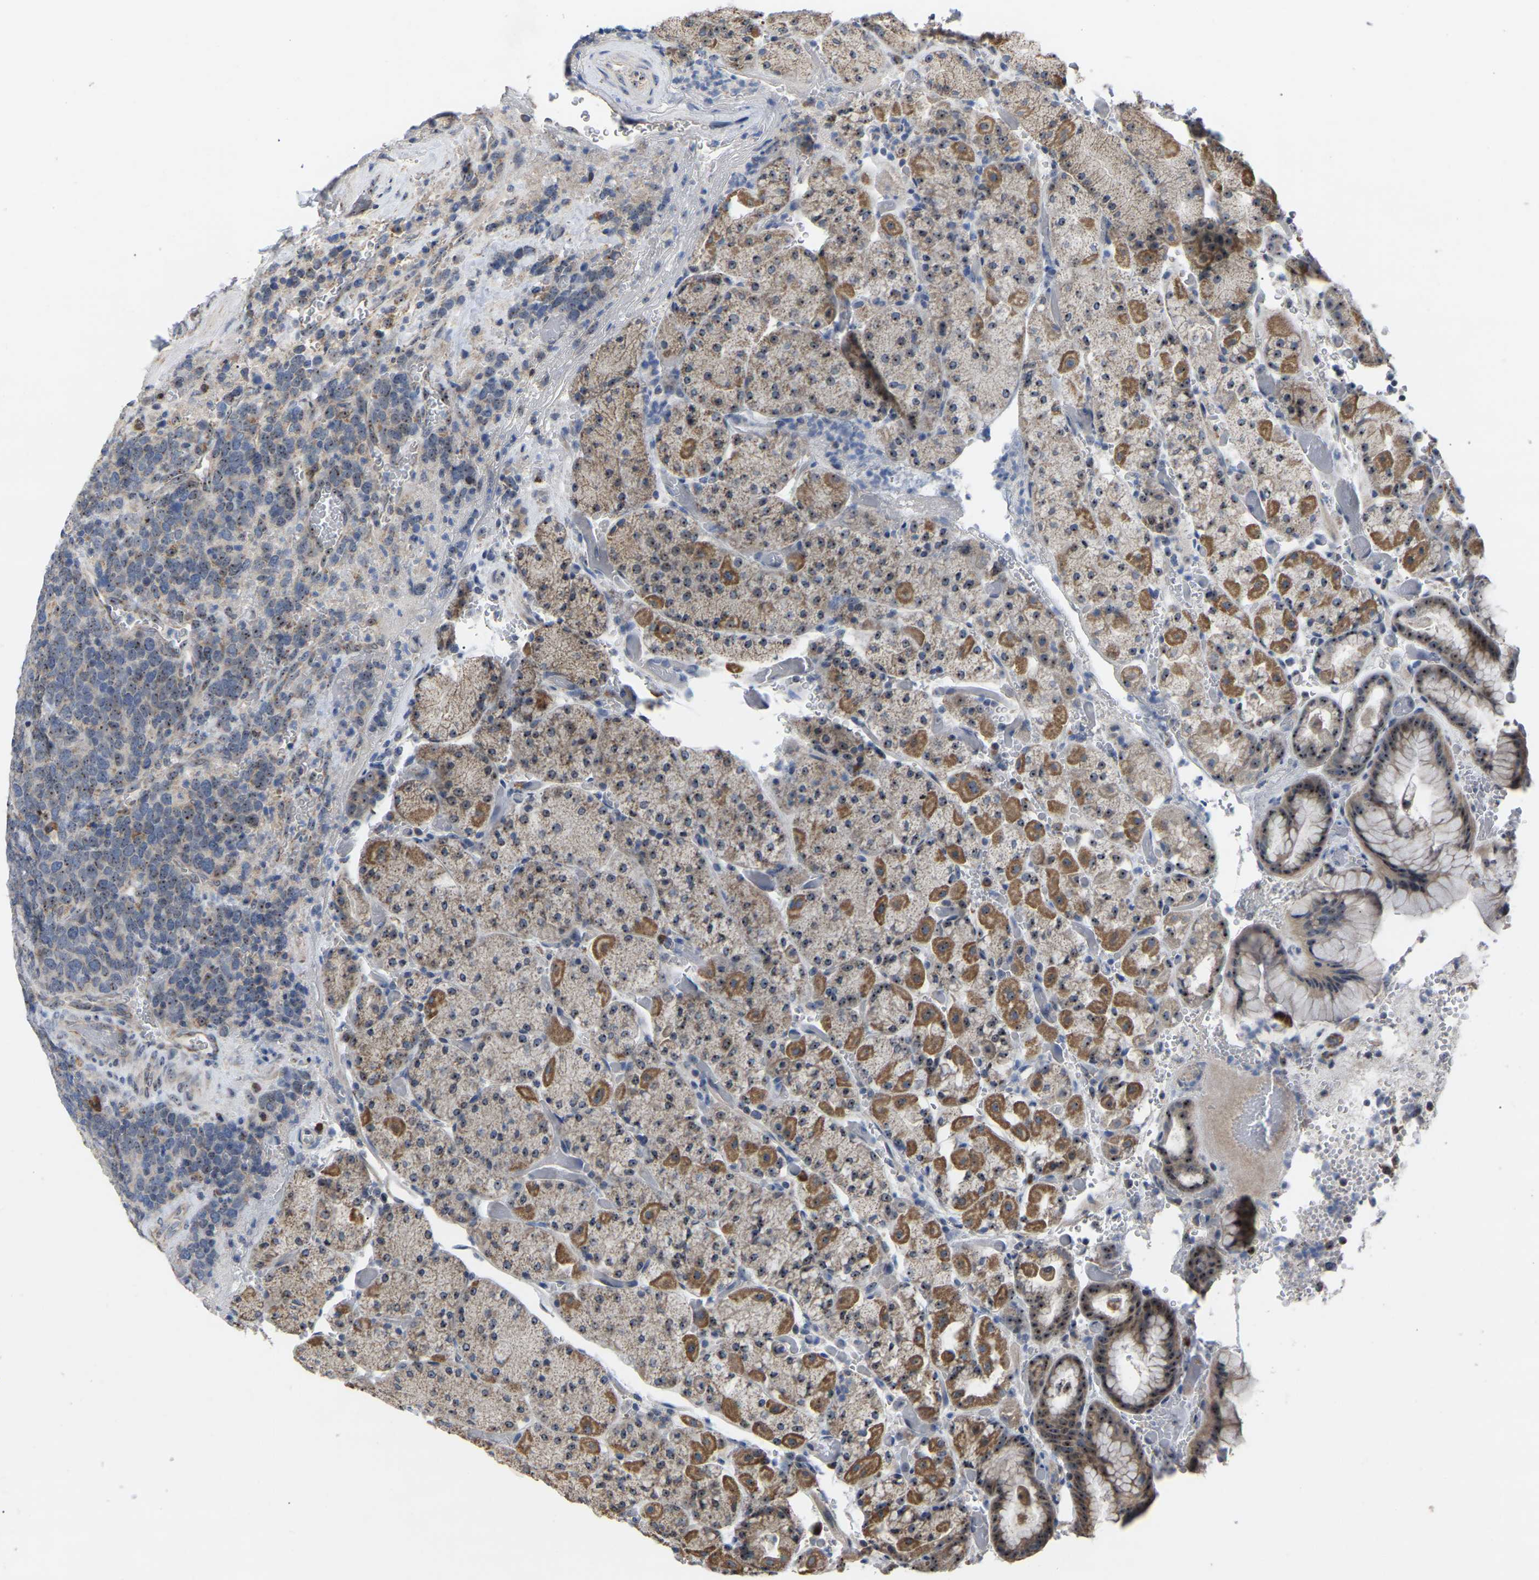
{"staining": {"intensity": "moderate", "quantity": ">75%", "location": "cytoplasmic/membranous,nuclear"}, "tissue": "stomach", "cell_type": "Glandular cells", "image_type": "normal", "snomed": [{"axis": "morphology", "description": "Normal tissue, NOS"}, {"axis": "morphology", "description": "Carcinoid, malignant, NOS"}, {"axis": "topography", "description": "Stomach, upper"}], "caption": "DAB (3,3'-diaminobenzidine) immunohistochemical staining of benign human stomach exhibits moderate cytoplasmic/membranous,nuclear protein positivity in about >75% of glandular cells.", "gene": "NOP53", "patient": {"sex": "male", "age": 39}}